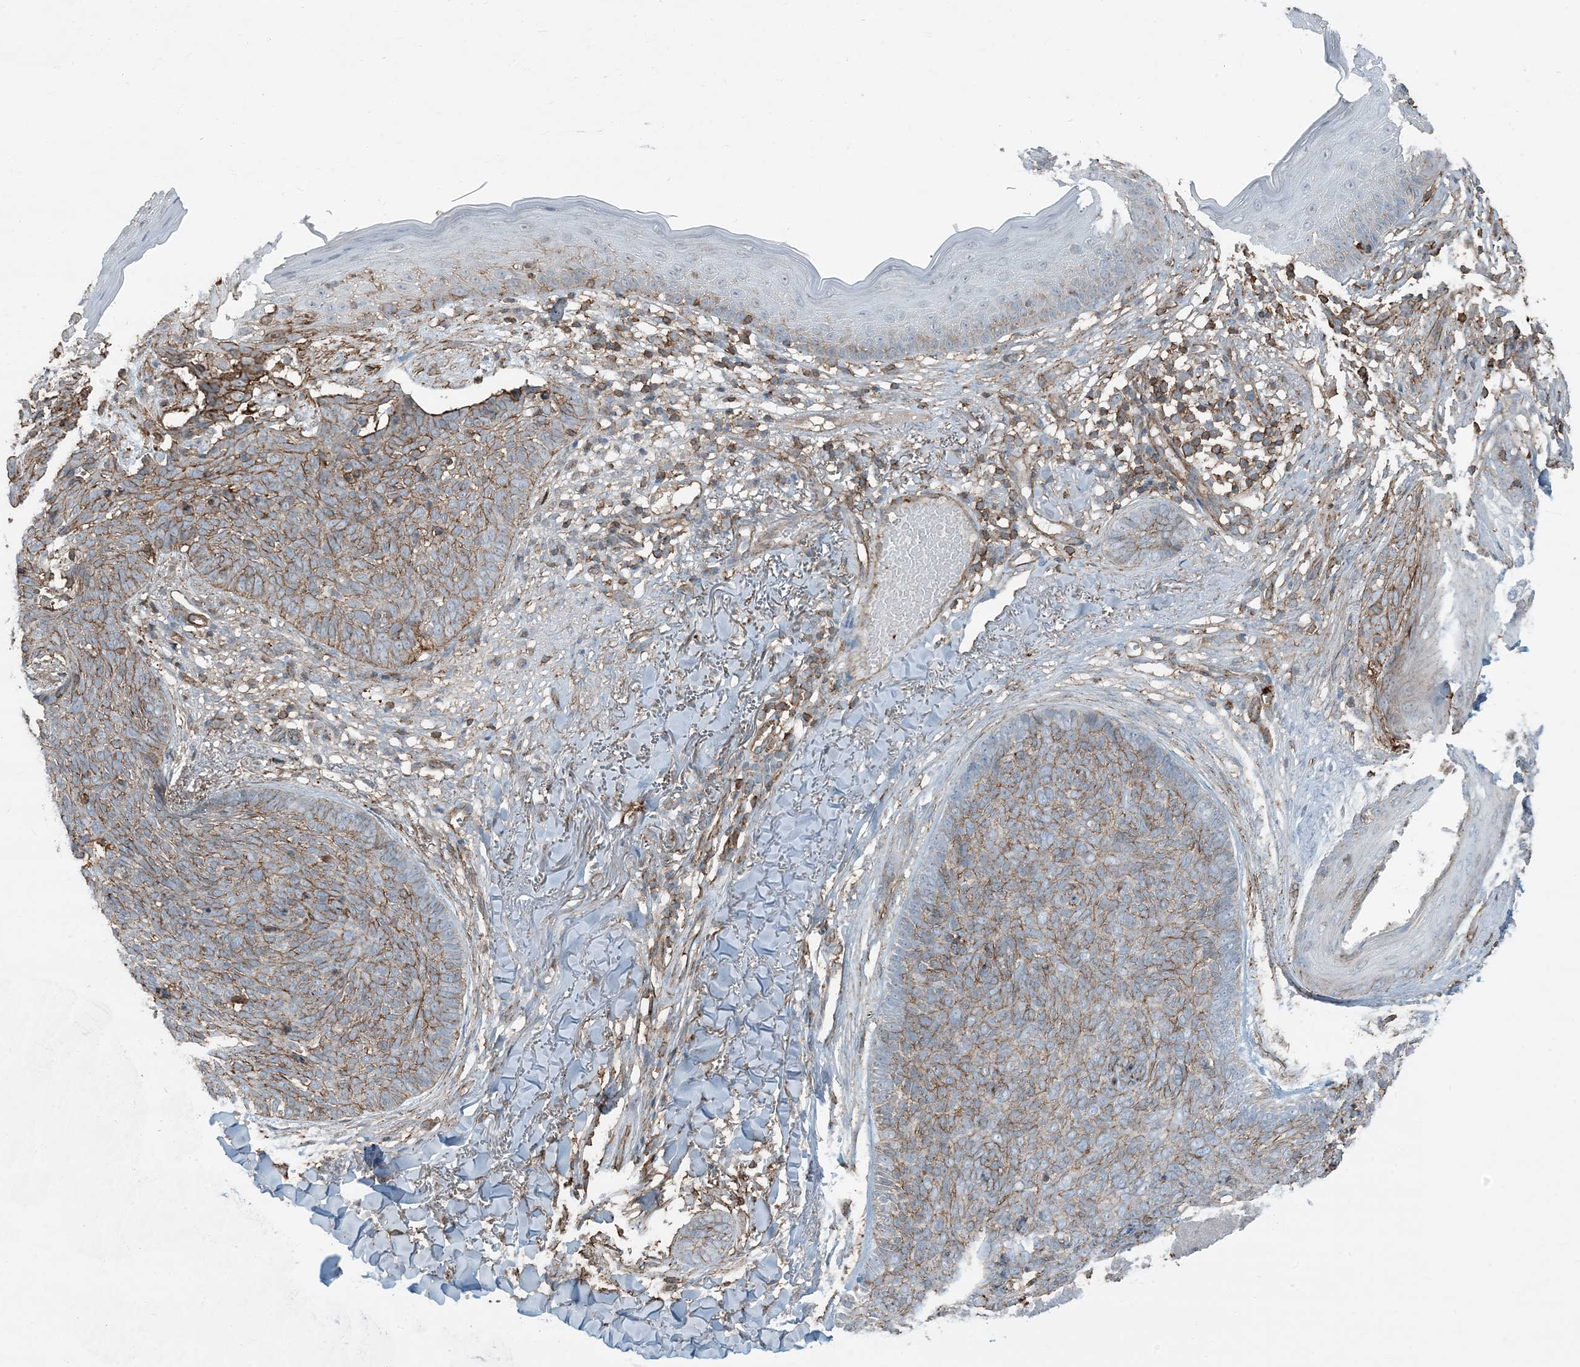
{"staining": {"intensity": "moderate", "quantity": ">75%", "location": "cytoplasmic/membranous"}, "tissue": "skin cancer", "cell_type": "Tumor cells", "image_type": "cancer", "snomed": [{"axis": "morphology", "description": "Basal cell carcinoma"}, {"axis": "topography", "description": "Skin"}], "caption": "Immunohistochemical staining of human skin cancer (basal cell carcinoma) displays moderate cytoplasmic/membranous protein expression in approximately >75% of tumor cells. The staining was performed using DAB (3,3'-diaminobenzidine), with brown indicating positive protein expression. Nuclei are stained blue with hematoxylin.", "gene": "APOBEC3C", "patient": {"sex": "female", "age": 70}}